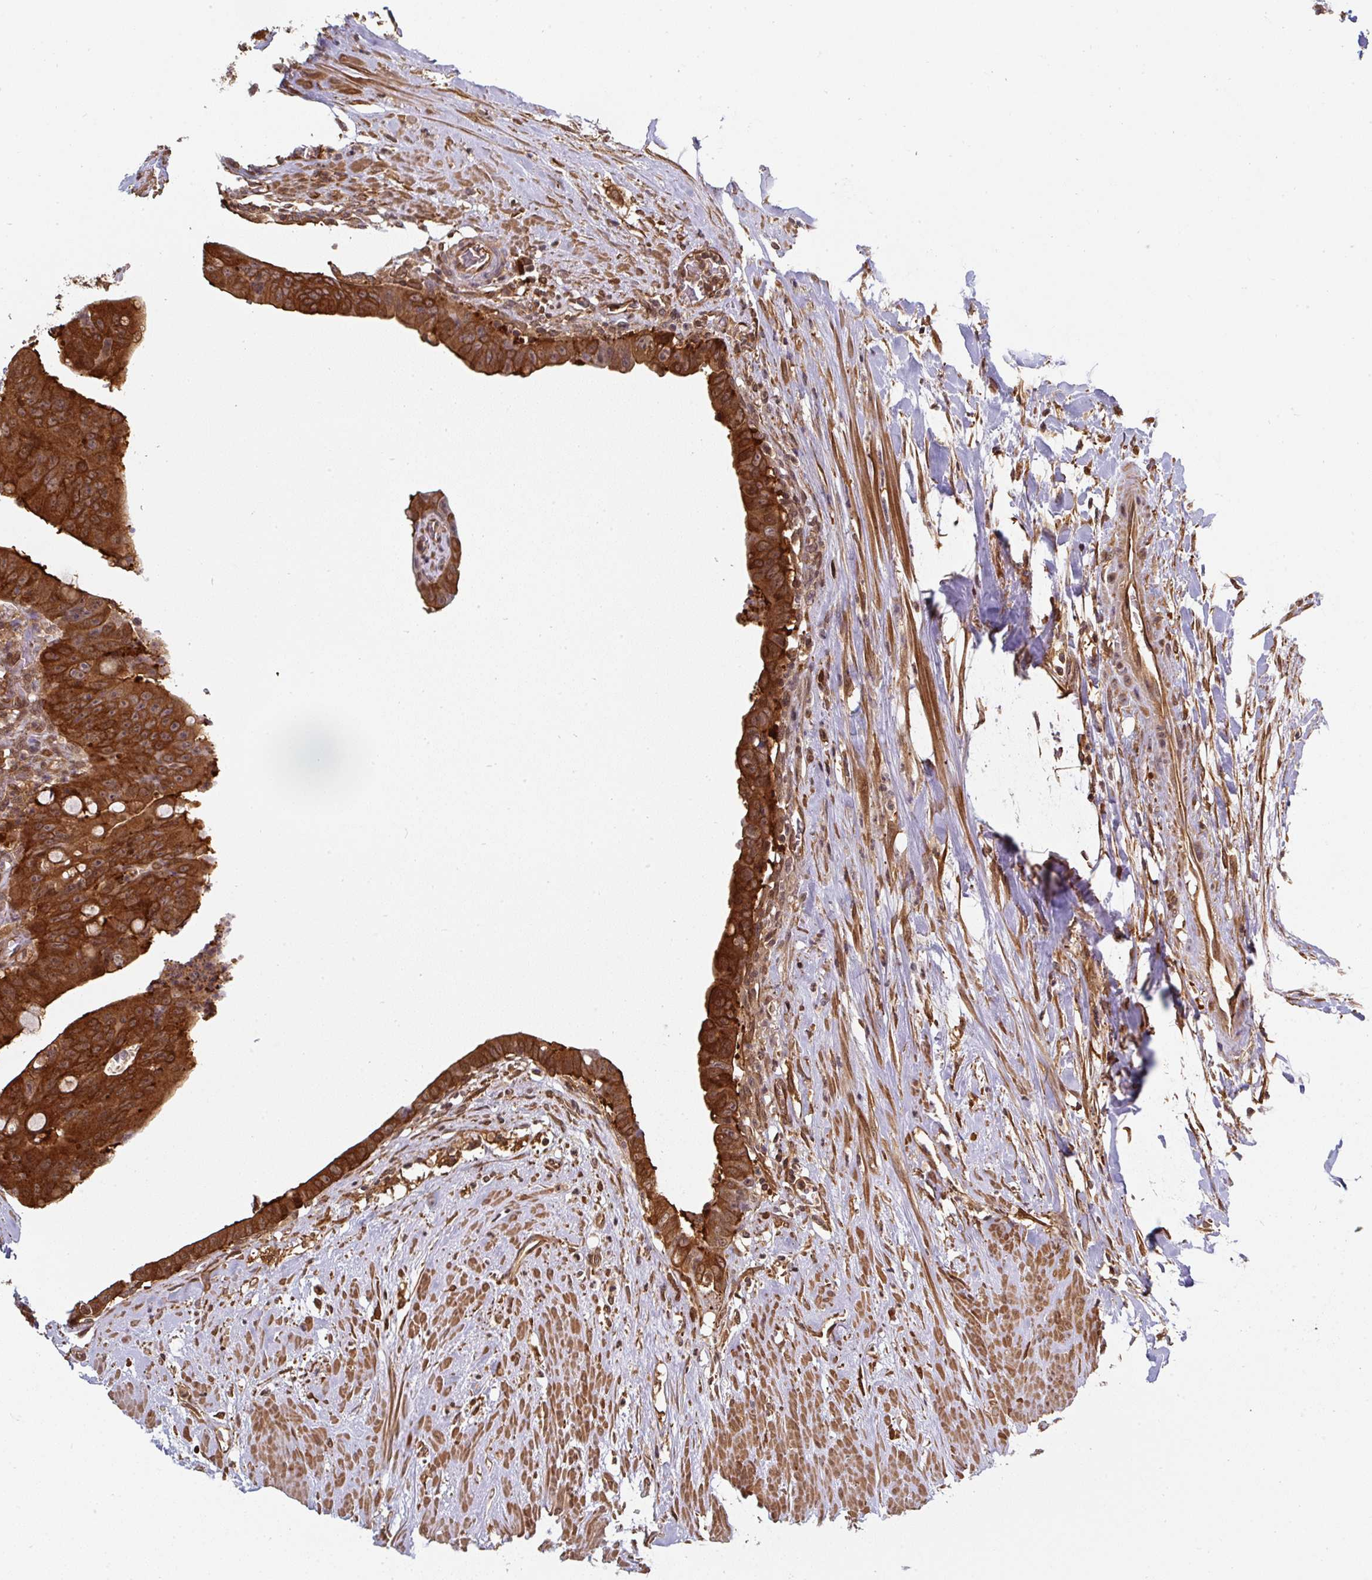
{"staining": {"intensity": "strong", "quantity": ">75%", "location": "cytoplasmic/membranous"}, "tissue": "colorectal cancer", "cell_type": "Tumor cells", "image_type": "cancer", "snomed": [{"axis": "morphology", "description": "Adenocarcinoma, NOS"}, {"axis": "topography", "description": "Rectum"}], "caption": "A high-resolution micrograph shows immunohistochemistry (IHC) staining of colorectal cancer (adenocarcinoma), which displays strong cytoplasmic/membranous positivity in approximately >75% of tumor cells.", "gene": "ST13", "patient": {"sex": "male", "age": 78}}